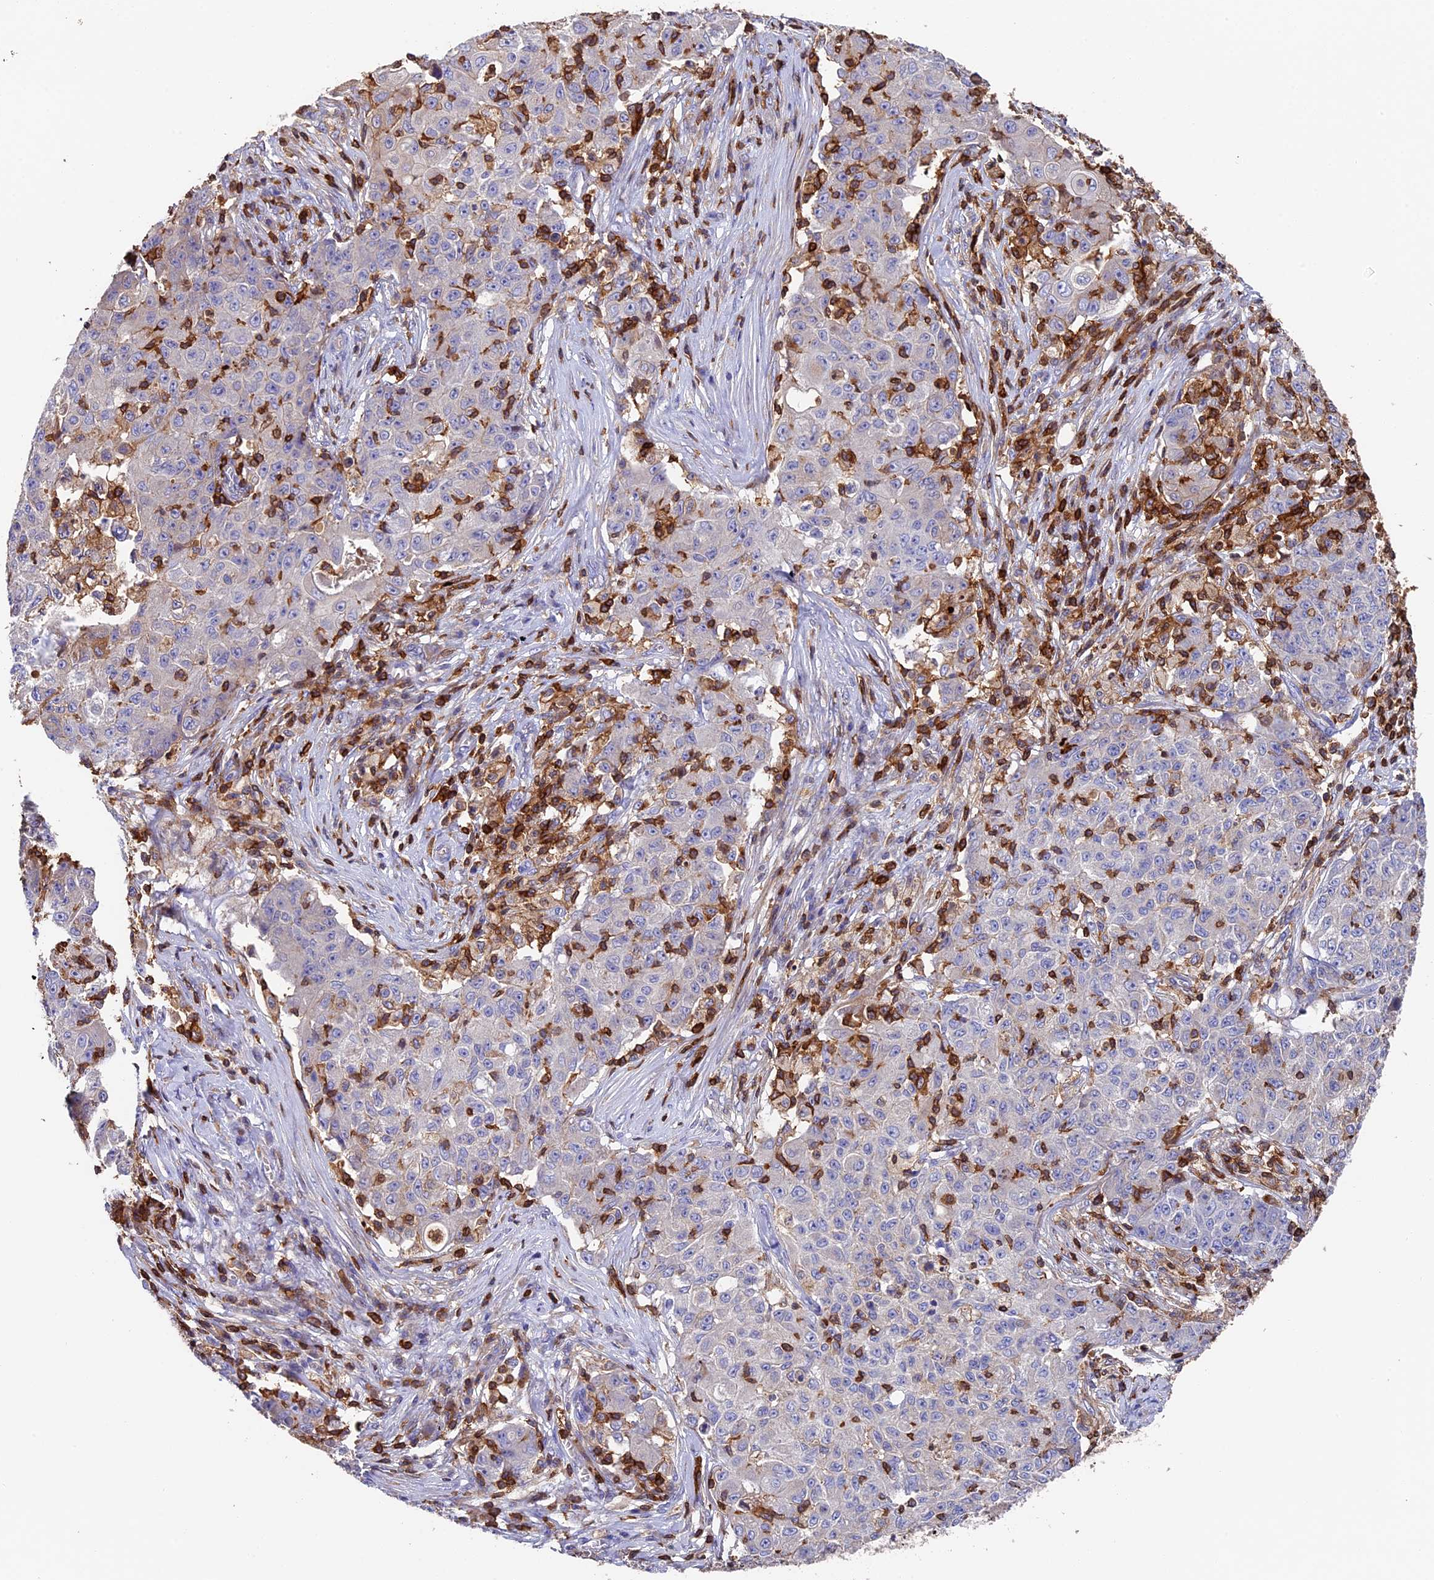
{"staining": {"intensity": "negative", "quantity": "none", "location": "none"}, "tissue": "ovarian cancer", "cell_type": "Tumor cells", "image_type": "cancer", "snomed": [{"axis": "morphology", "description": "Carcinoma, endometroid"}, {"axis": "topography", "description": "Ovary"}], "caption": "Micrograph shows no significant protein expression in tumor cells of ovarian cancer (endometroid carcinoma). The staining was performed using DAB to visualize the protein expression in brown, while the nuclei were stained in blue with hematoxylin (Magnification: 20x).", "gene": "ADAT1", "patient": {"sex": "female", "age": 42}}